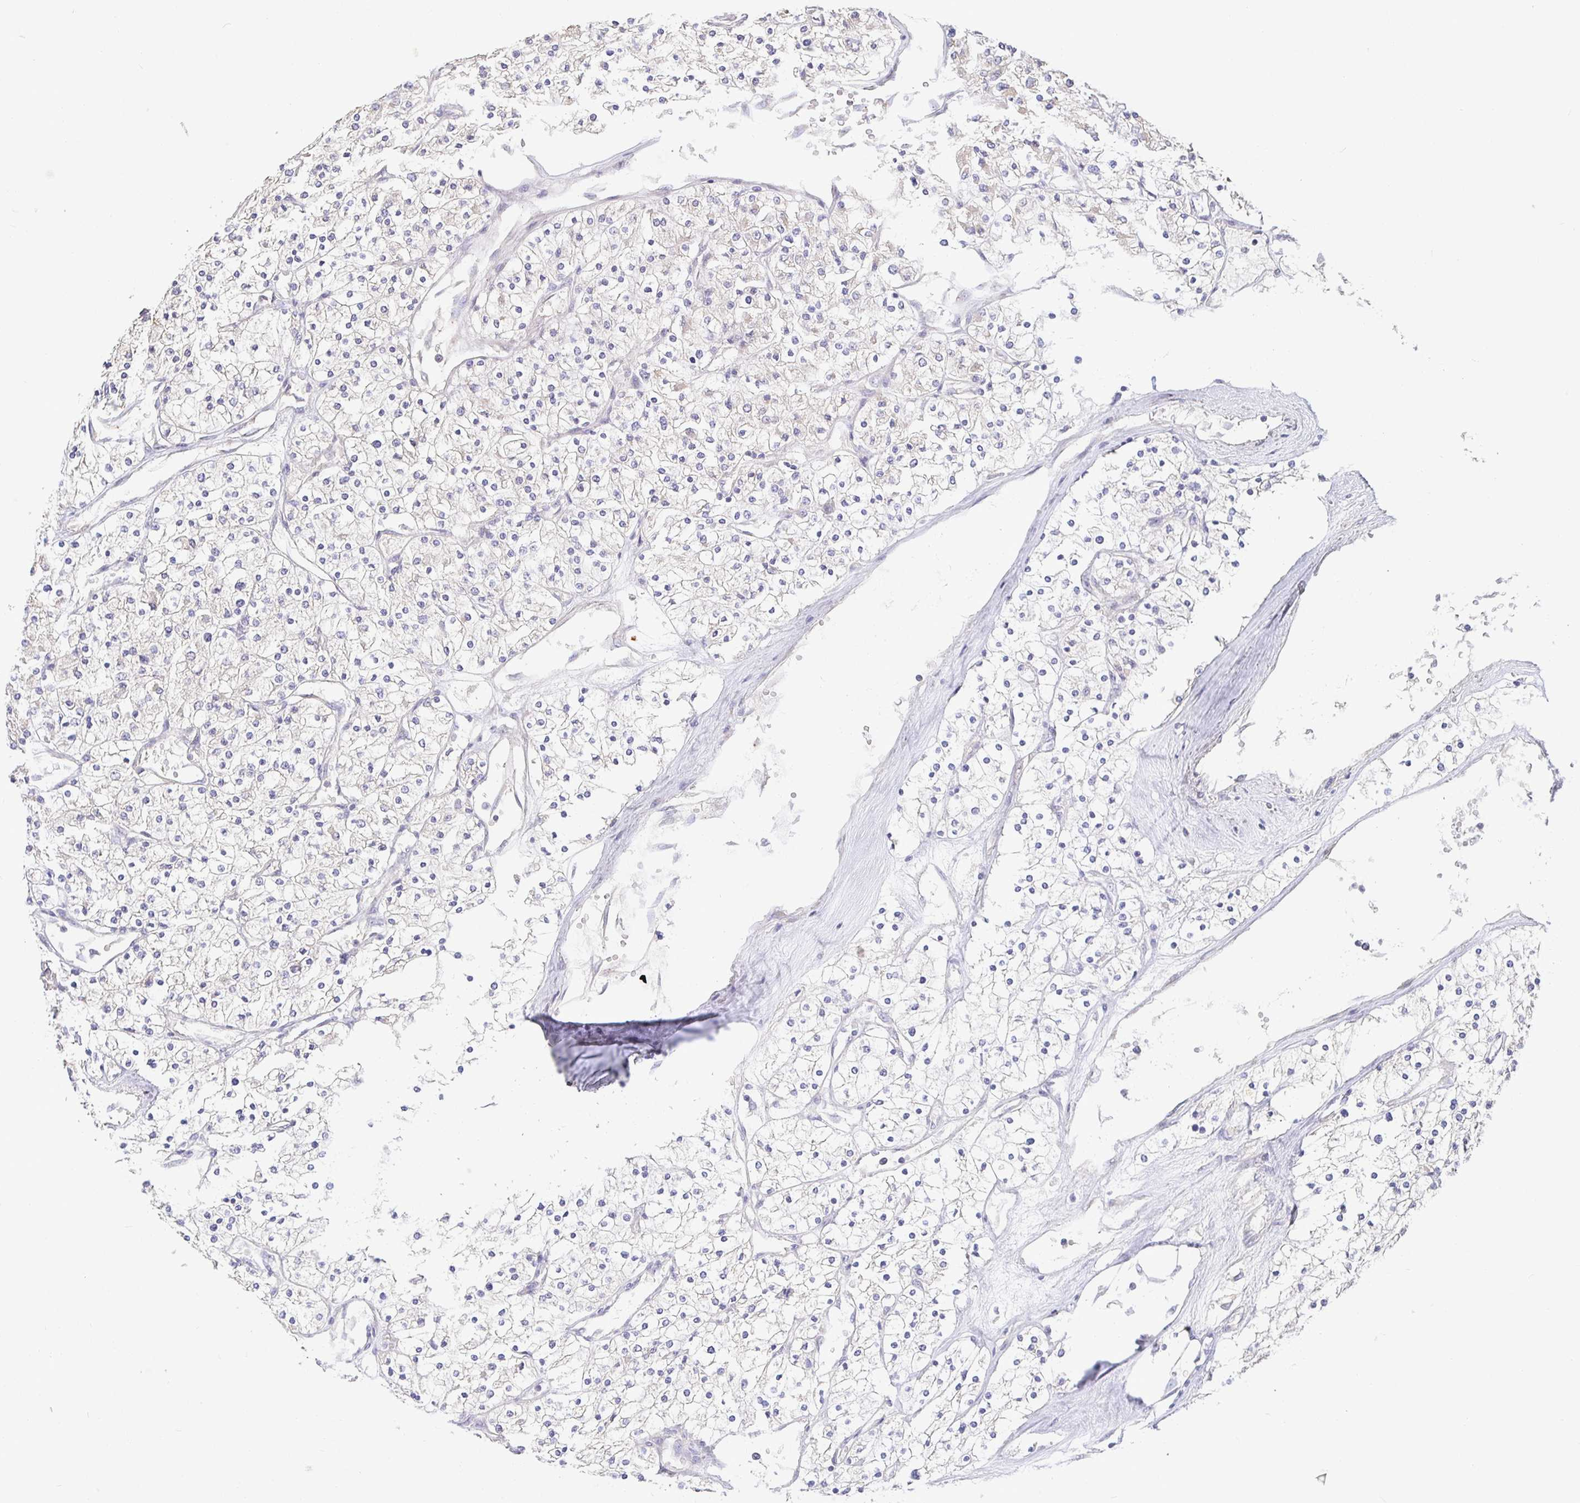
{"staining": {"intensity": "negative", "quantity": "none", "location": "none"}, "tissue": "renal cancer", "cell_type": "Tumor cells", "image_type": "cancer", "snomed": [{"axis": "morphology", "description": "Adenocarcinoma, NOS"}, {"axis": "topography", "description": "Kidney"}], "caption": "This is an immunohistochemistry (IHC) micrograph of adenocarcinoma (renal). There is no staining in tumor cells.", "gene": "ZDHHC11", "patient": {"sex": "male", "age": 80}}